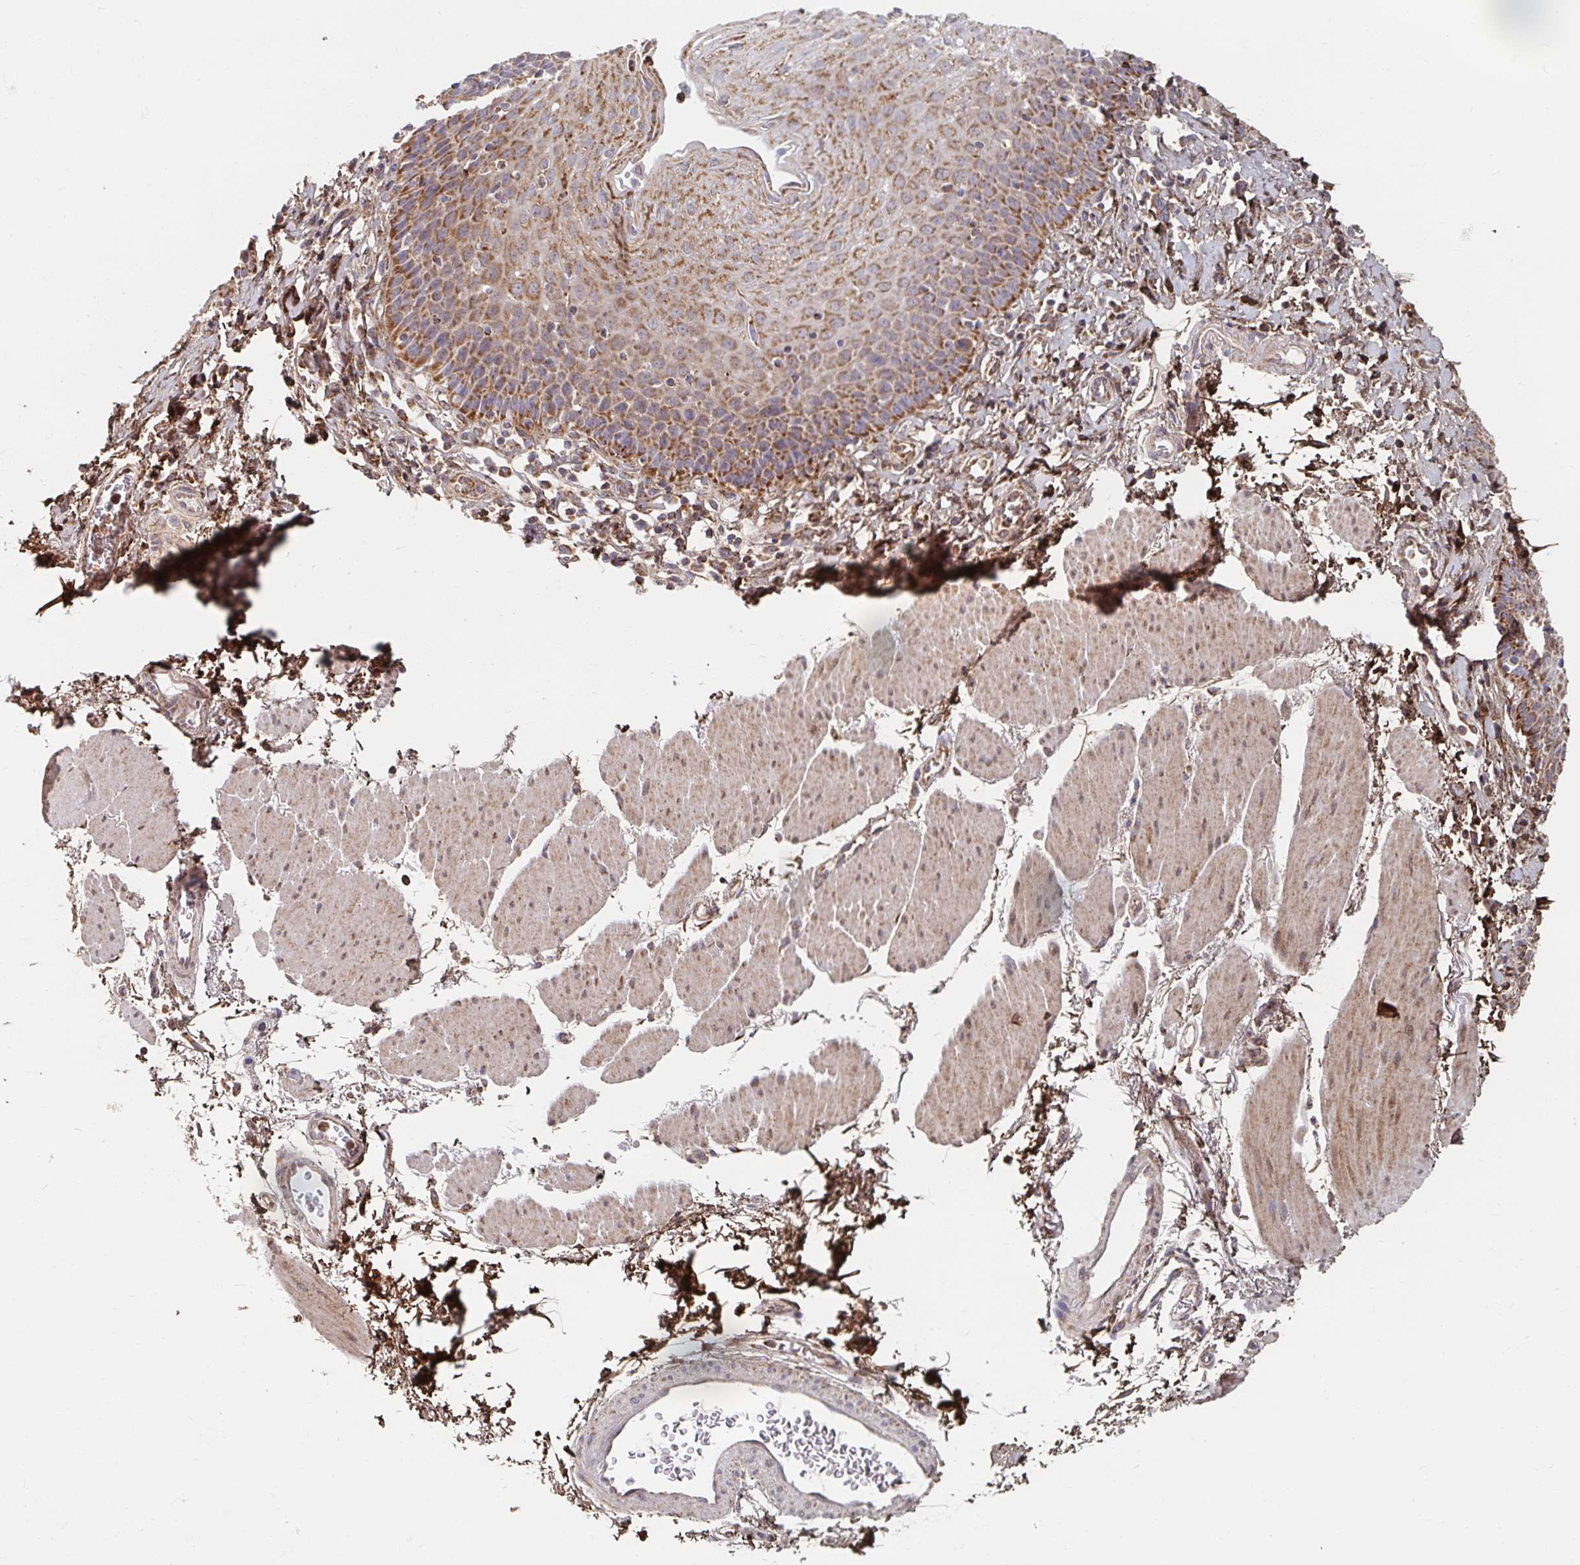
{"staining": {"intensity": "moderate", "quantity": ">75%", "location": "cytoplasmic/membranous"}, "tissue": "esophagus", "cell_type": "Squamous epithelial cells", "image_type": "normal", "snomed": [{"axis": "morphology", "description": "Normal tissue, NOS"}, {"axis": "topography", "description": "Esophagus"}], "caption": "This micrograph shows immunohistochemistry (IHC) staining of normal human esophagus, with medium moderate cytoplasmic/membranous staining in approximately >75% of squamous epithelial cells.", "gene": "MAVS", "patient": {"sex": "female", "age": 81}}